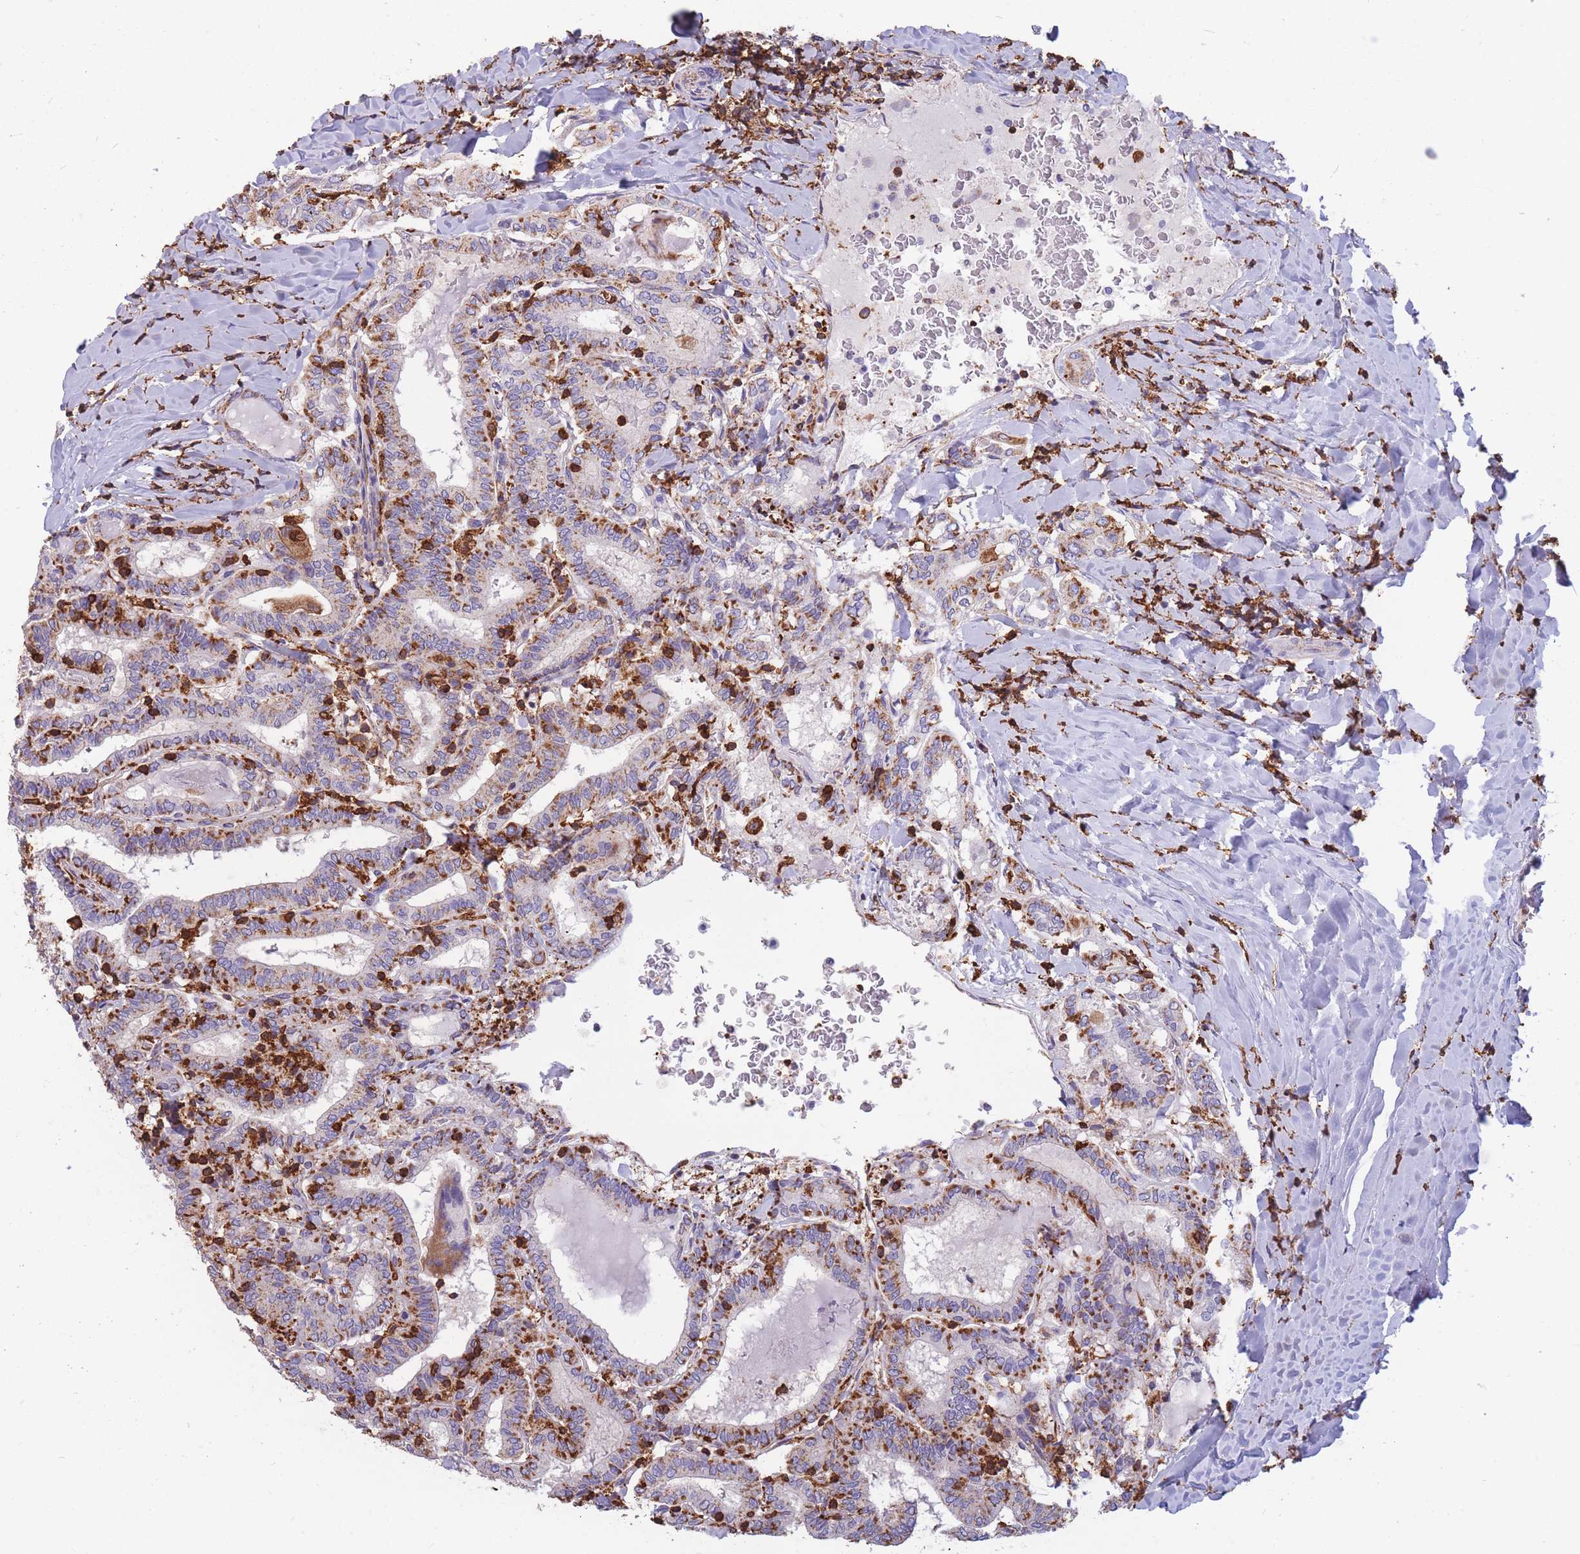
{"staining": {"intensity": "moderate", "quantity": ">75%", "location": "cytoplasmic/membranous"}, "tissue": "thyroid cancer", "cell_type": "Tumor cells", "image_type": "cancer", "snomed": [{"axis": "morphology", "description": "Papillary adenocarcinoma, NOS"}, {"axis": "topography", "description": "Thyroid gland"}], "caption": "Tumor cells reveal moderate cytoplasmic/membranous positivity in about >75% of cells in thyroid cancer (papillary adenocarcinoma).", "gene": "MRPL54", "patient": {"sex": "female", "age": 72}}